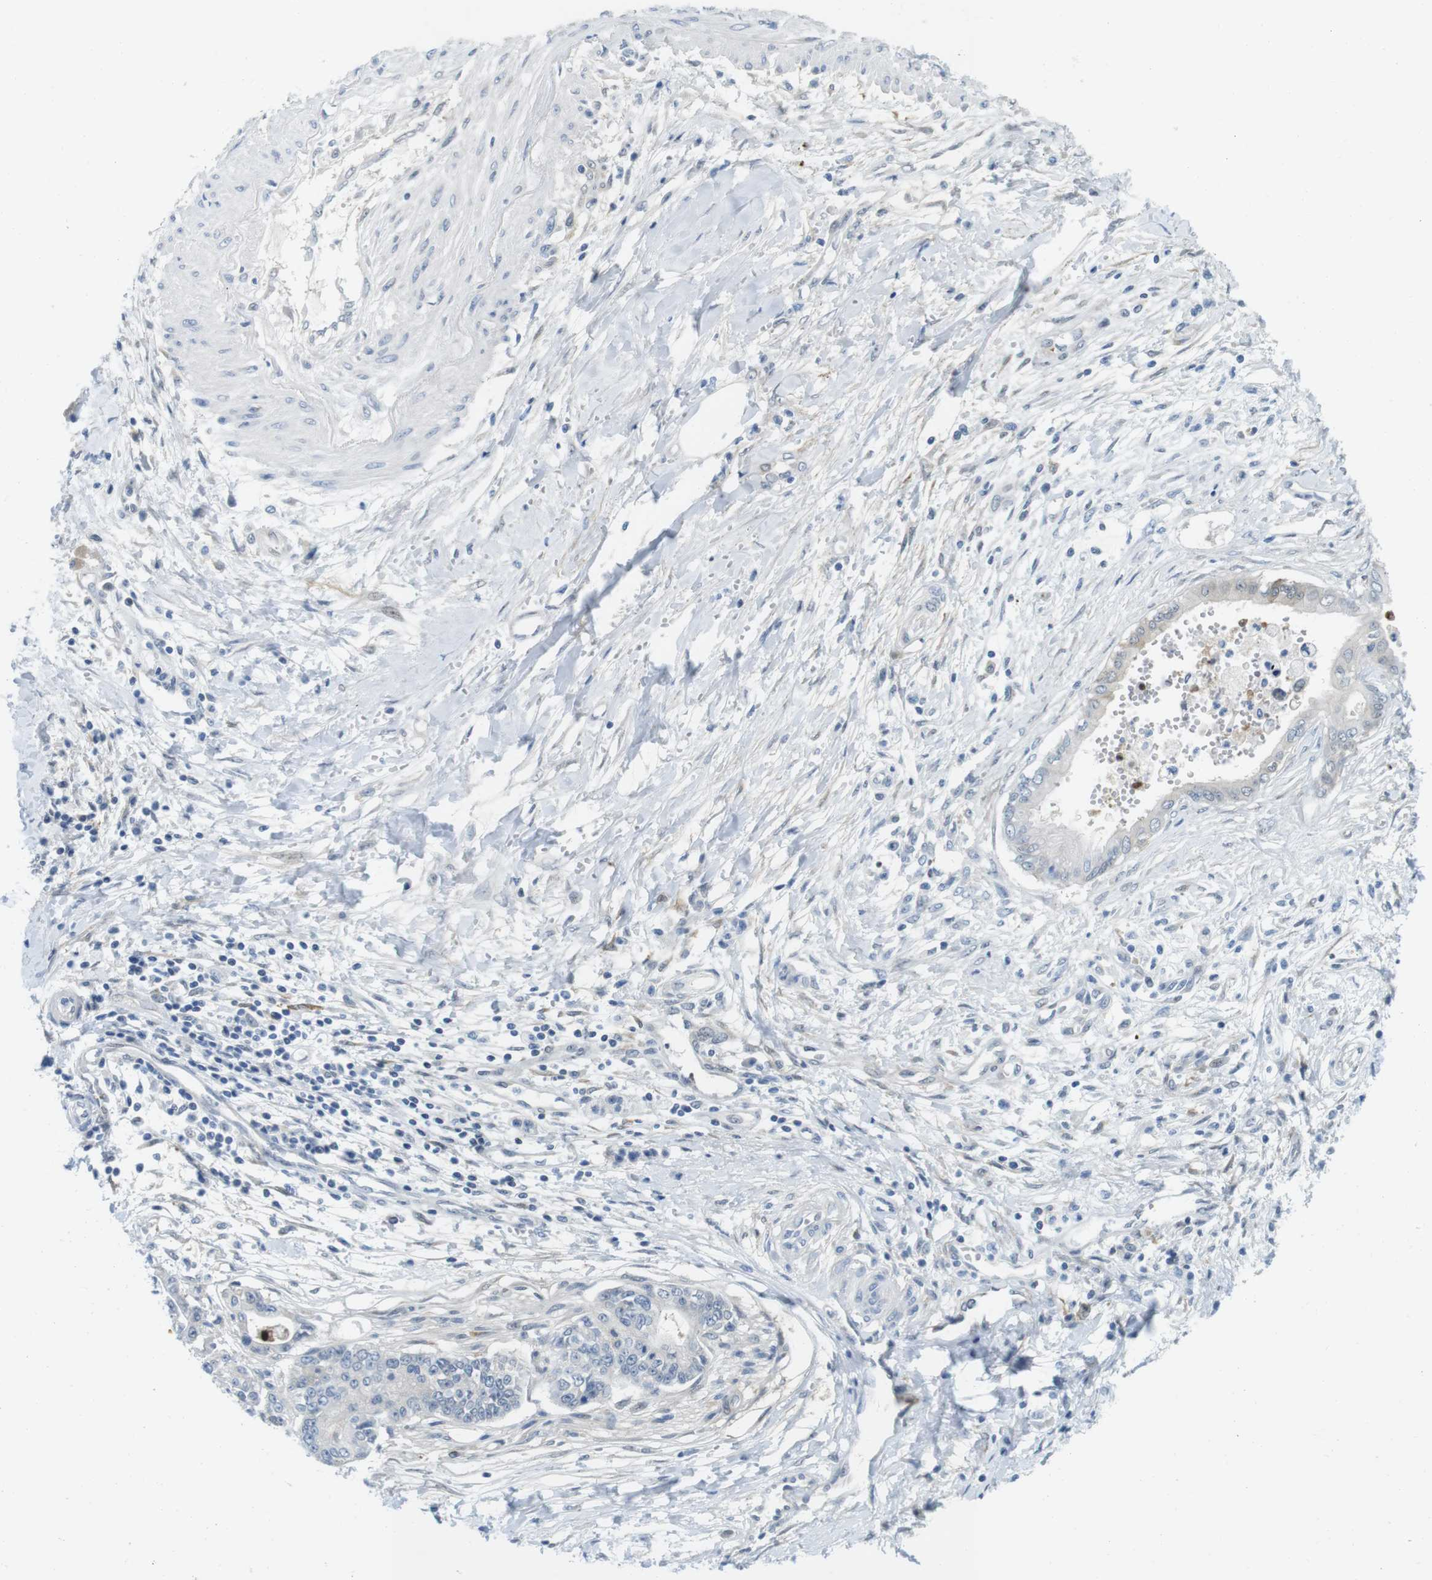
{"staining": {"intensity": "negative", "quantity": "none", "location": "none"}, "tissue": "pancreatic cancer", "cell_type": "Tumor cells", "image_type": "cancer", "snomed": [{"axis": "morphology", "description": "Adenocarcinoma, NOS"}, {"axis": "topography", "description": "Pancreas"}], "caption": "IHC of pancreatic cancer (adenocarcinoma) demonstrates no staining in tumor cells.", "gene": "CASP2", "patient": {"sex": "male", "age": 56}}